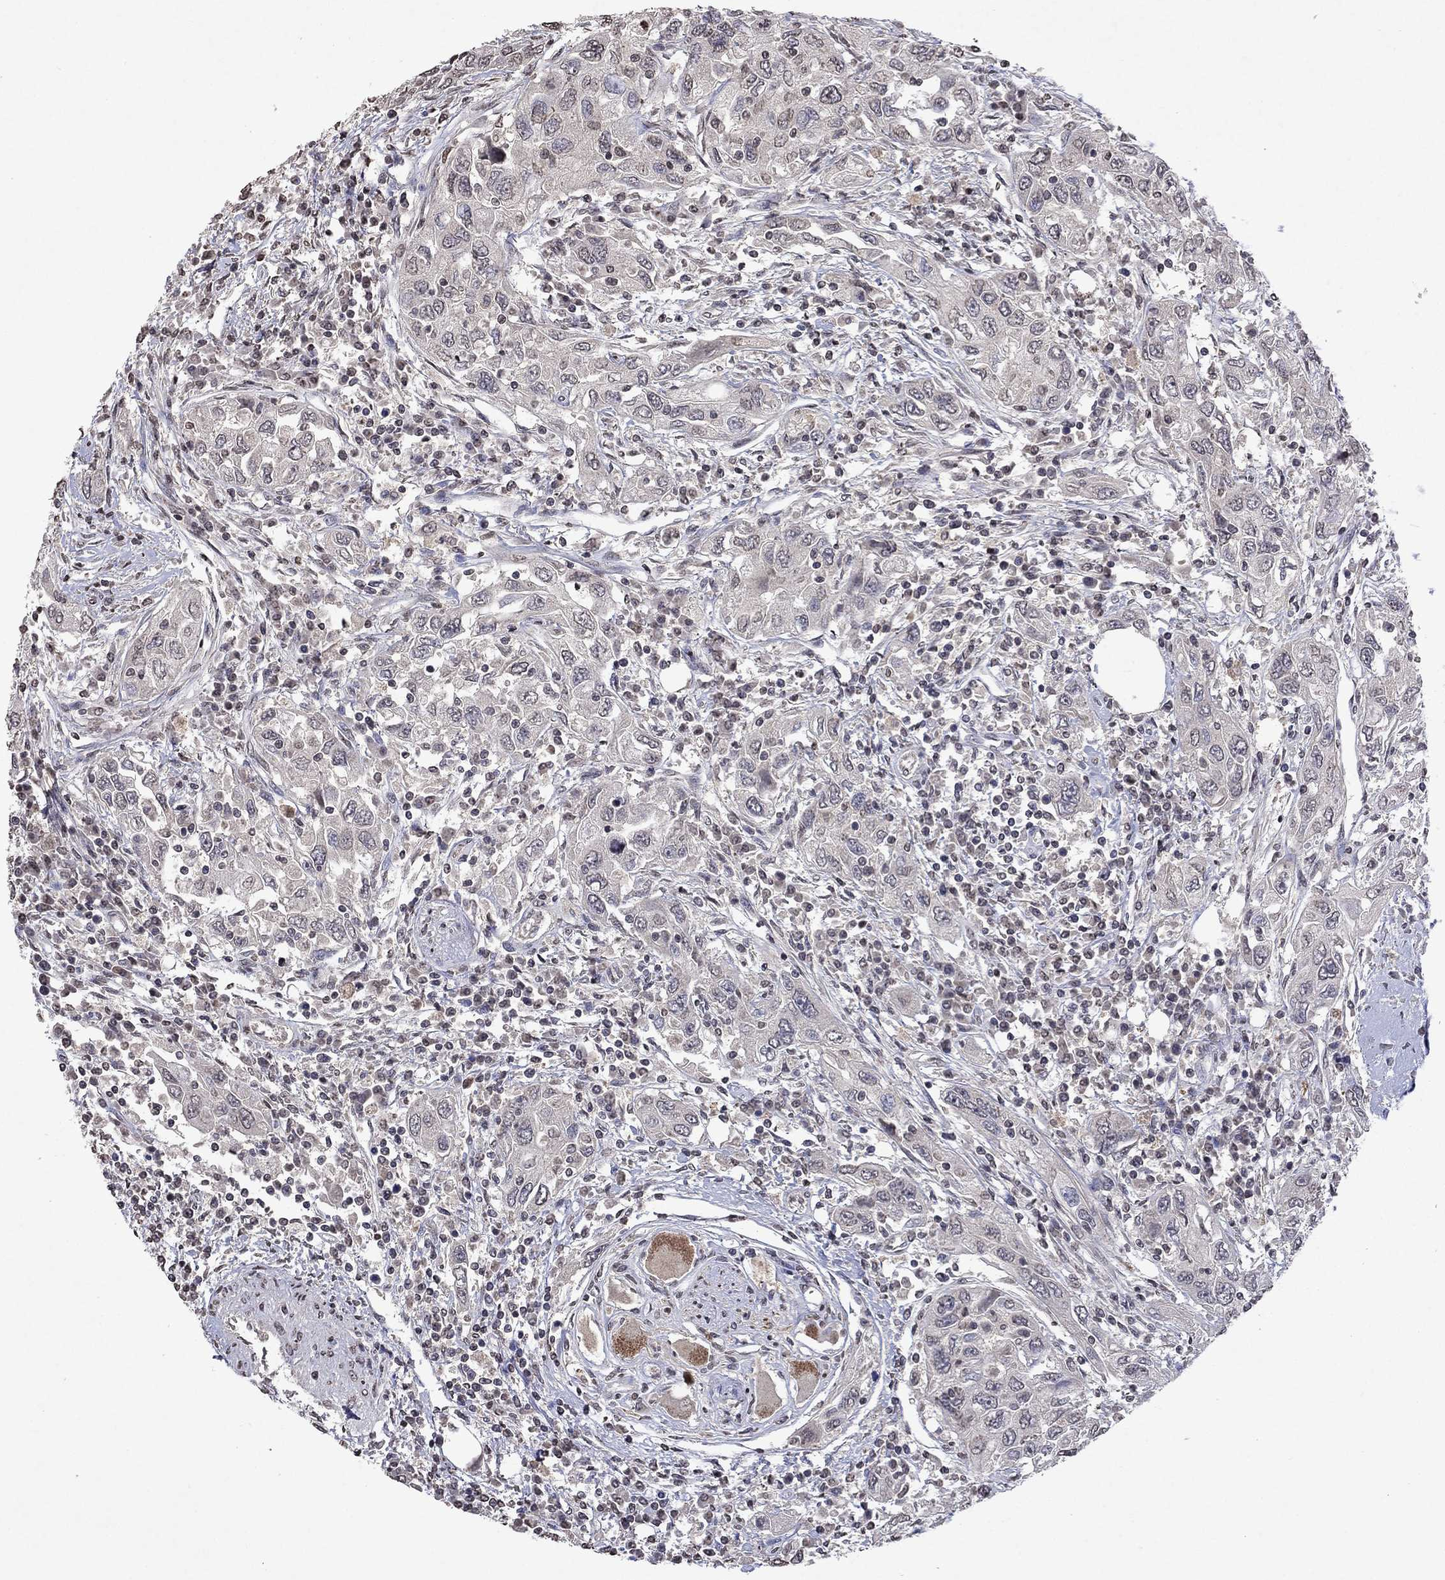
{"staining": {"intensity": "negative", "quantity": "none", "location": "none"}, "tissue": "urothelial cancer", "cell_type": "Tumor cells", "image_type": "cancer", "snomed": [{"axis": "morphology", "description": "Urothelial carcinoma, High grade"}, {"axis": "topography", "description": "Urinary bladder"}], "caption": "A photomicrograph of human high-grade urothelial carcinoma is negative for staining in tumor cells.", "gene": "TTC38", "patient": {"sex": "male", "age": 76}}